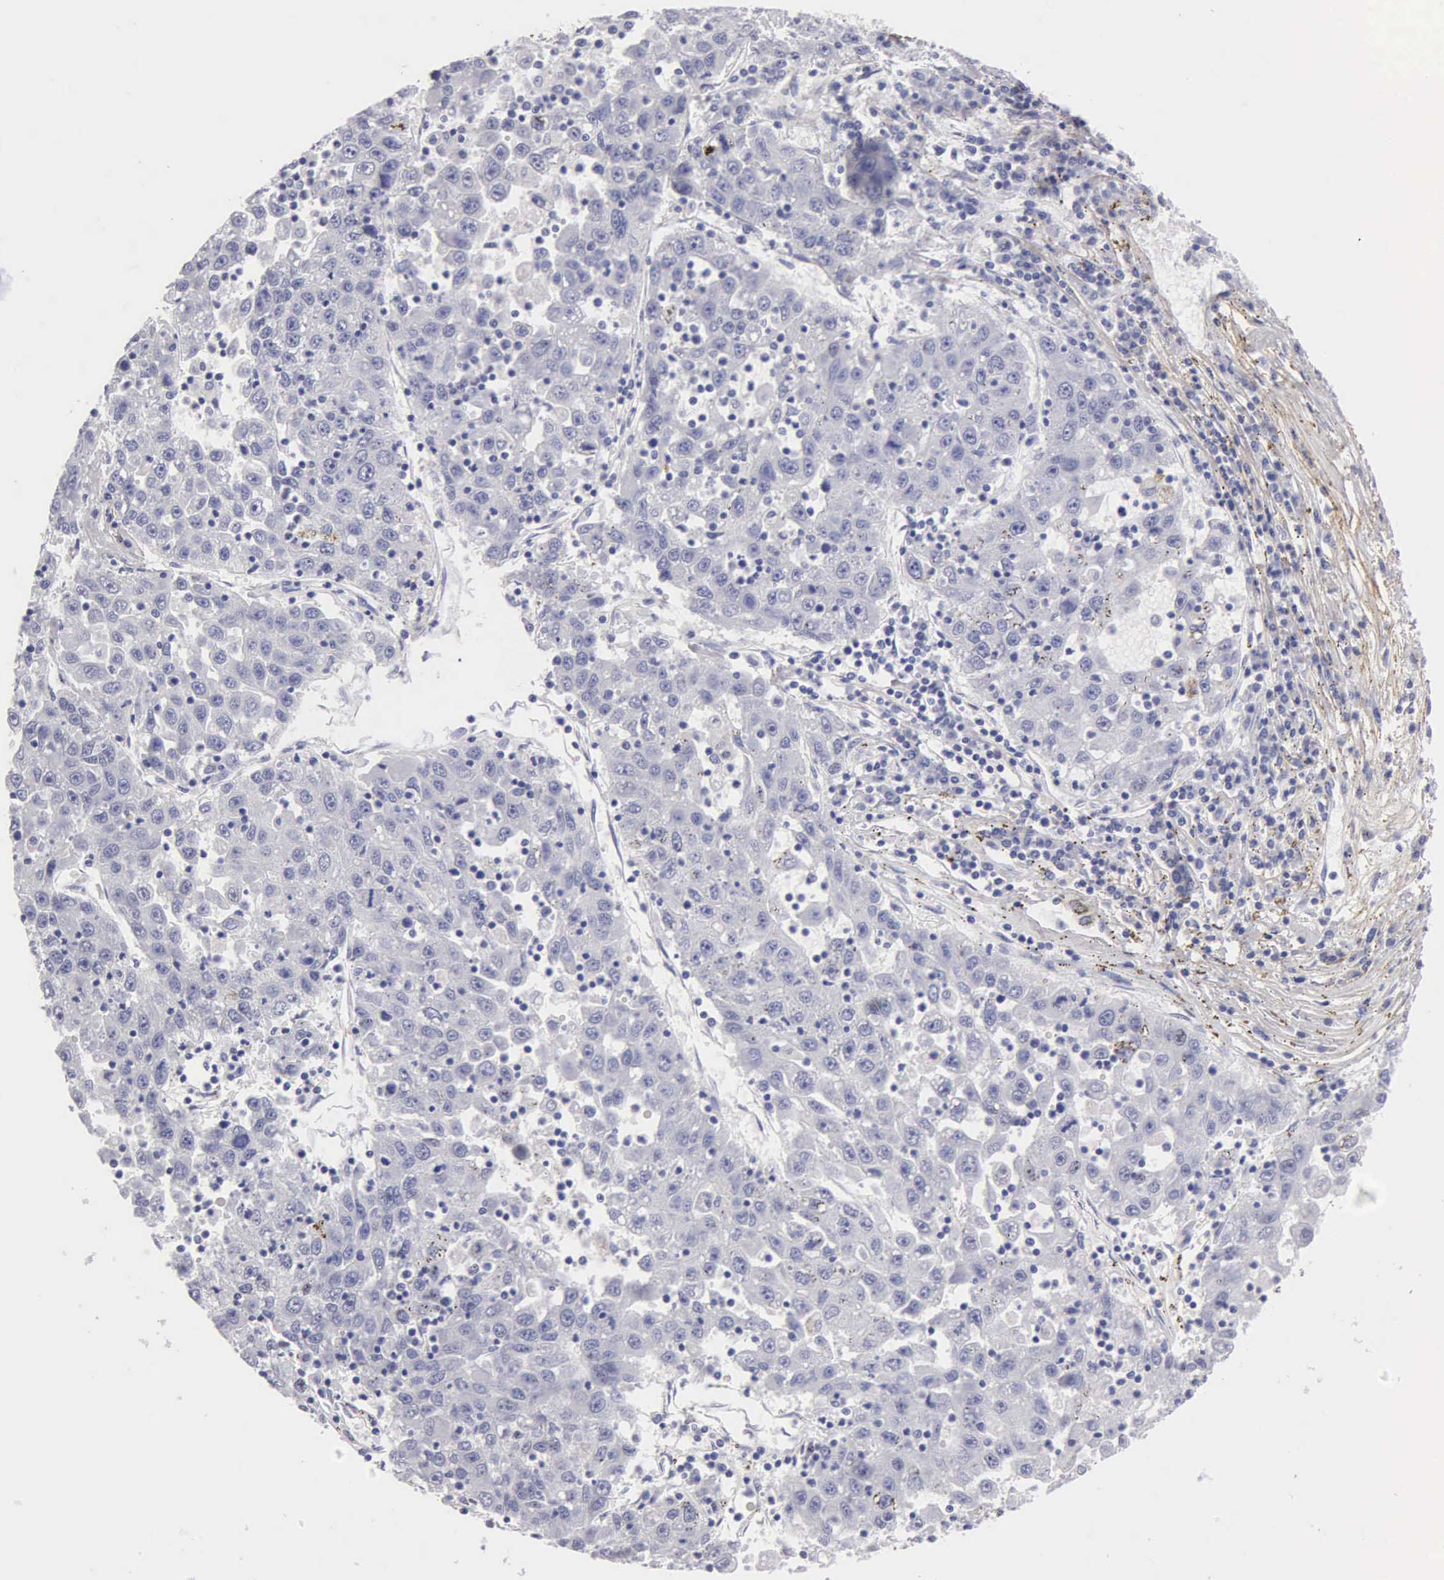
{"staining": {"intensity": "negative", "quantity": "none", "location": "none"}, "tissue": "liver cancer", "cell_type": "Tumor cells", "image_type": "cancer", "snomed": [{"axis": "morphology", "description": "Carcinoma, Hepatocellular, NOS"}, {"axis": "topography", "description": "Liver"}], "caption": "Protein analysis of hepatocellular carcinoma (liver) demonstrates no significant positivity in tumor cells.", "gene": "FBLN5", "patient": {"sex": "male", "age": 49}}